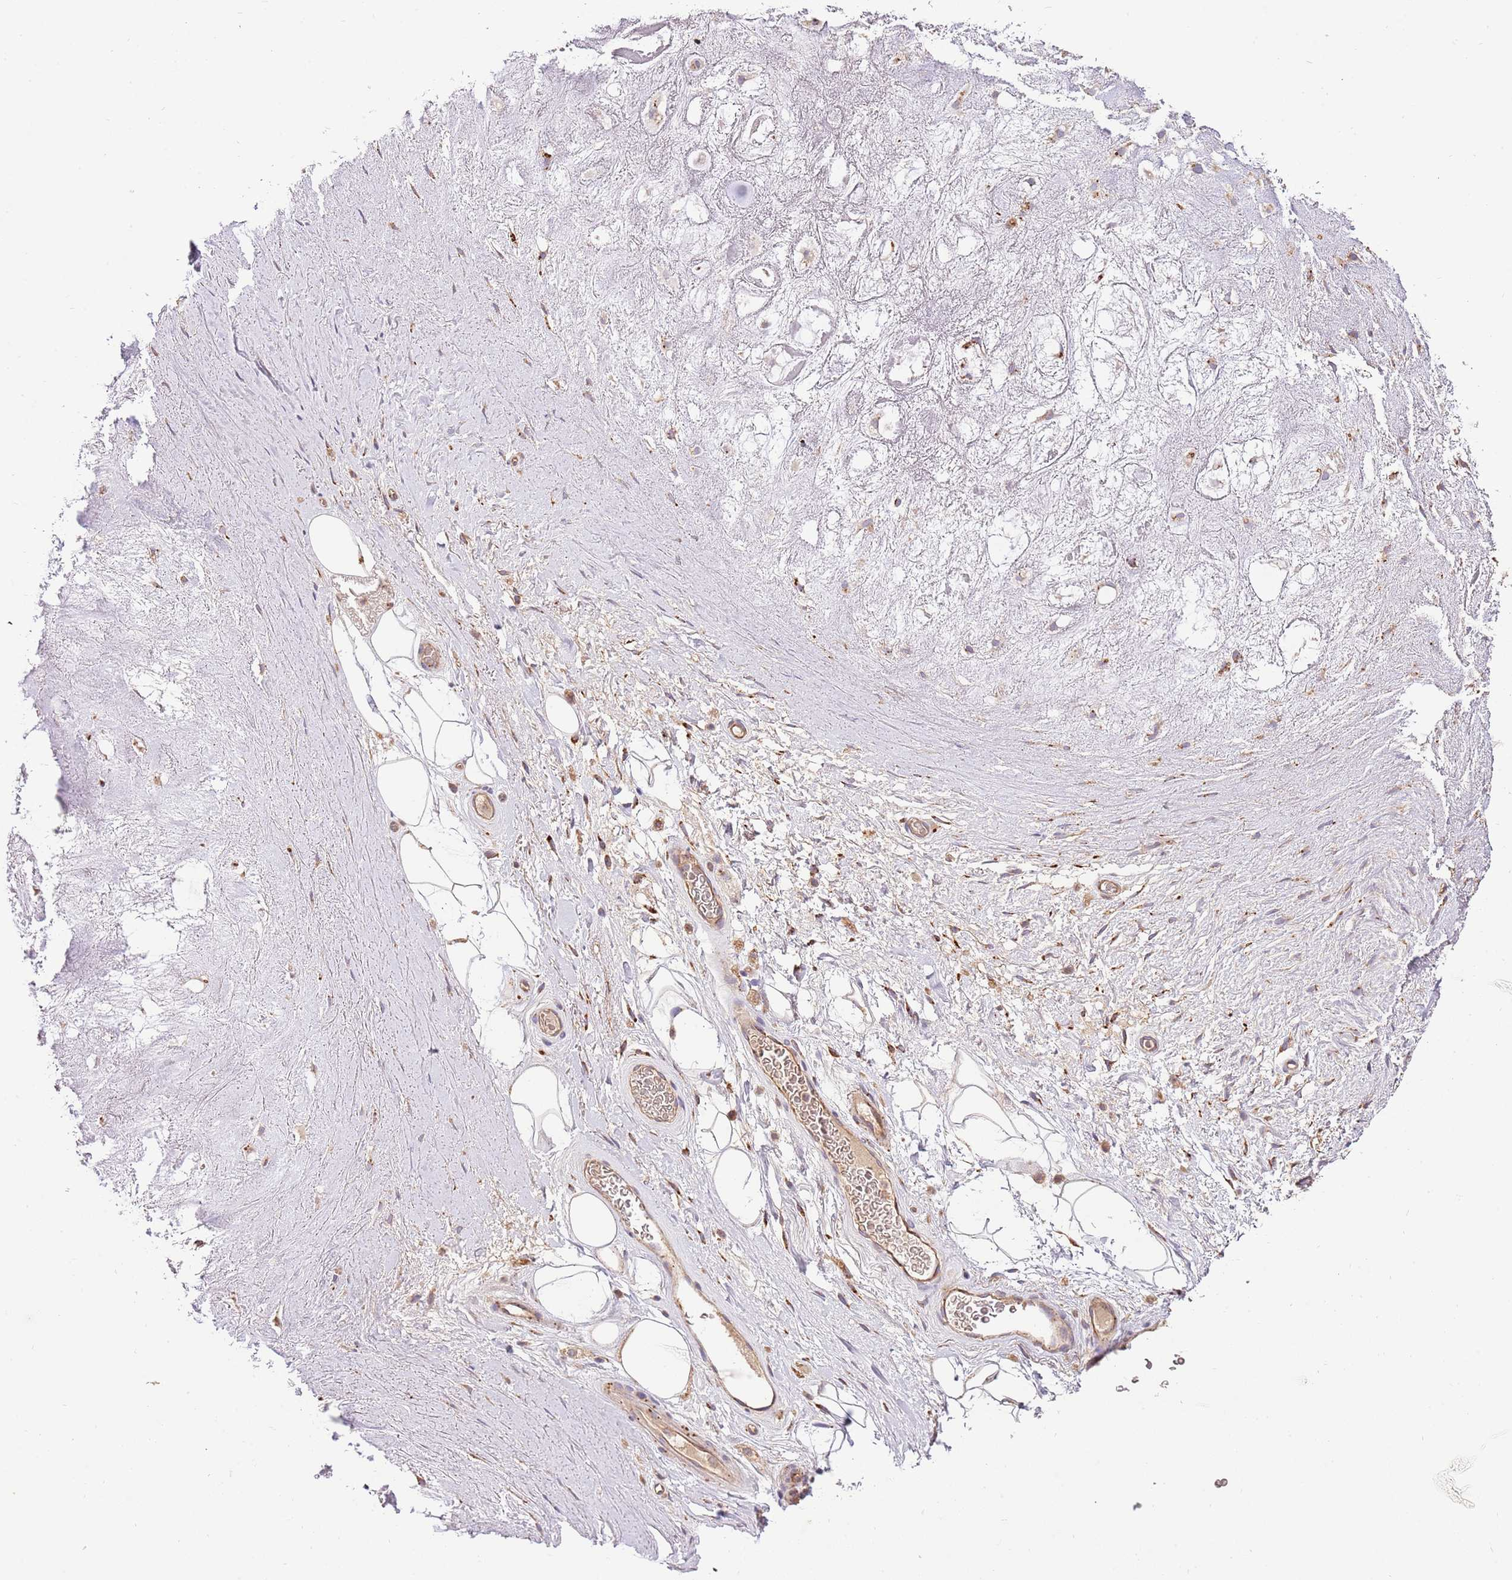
{"staining": {"intensity": "negative", "quantity": "none", "location": "none"}, "tissue": "adipose tissue", "cell_type": "Adipocytes", "image_type": "normal", "snomed": [{"axis": "morphology", "description": "Normal tissue, NOS"}, {"axis": "topography", "description": "Cartilage tissue"}], "caption": "A histopathology image of human adipose tissue is negative for staining in adipocytes.", "gene": "DOCK6", "patient": {"sex": "male", "age": 81}}